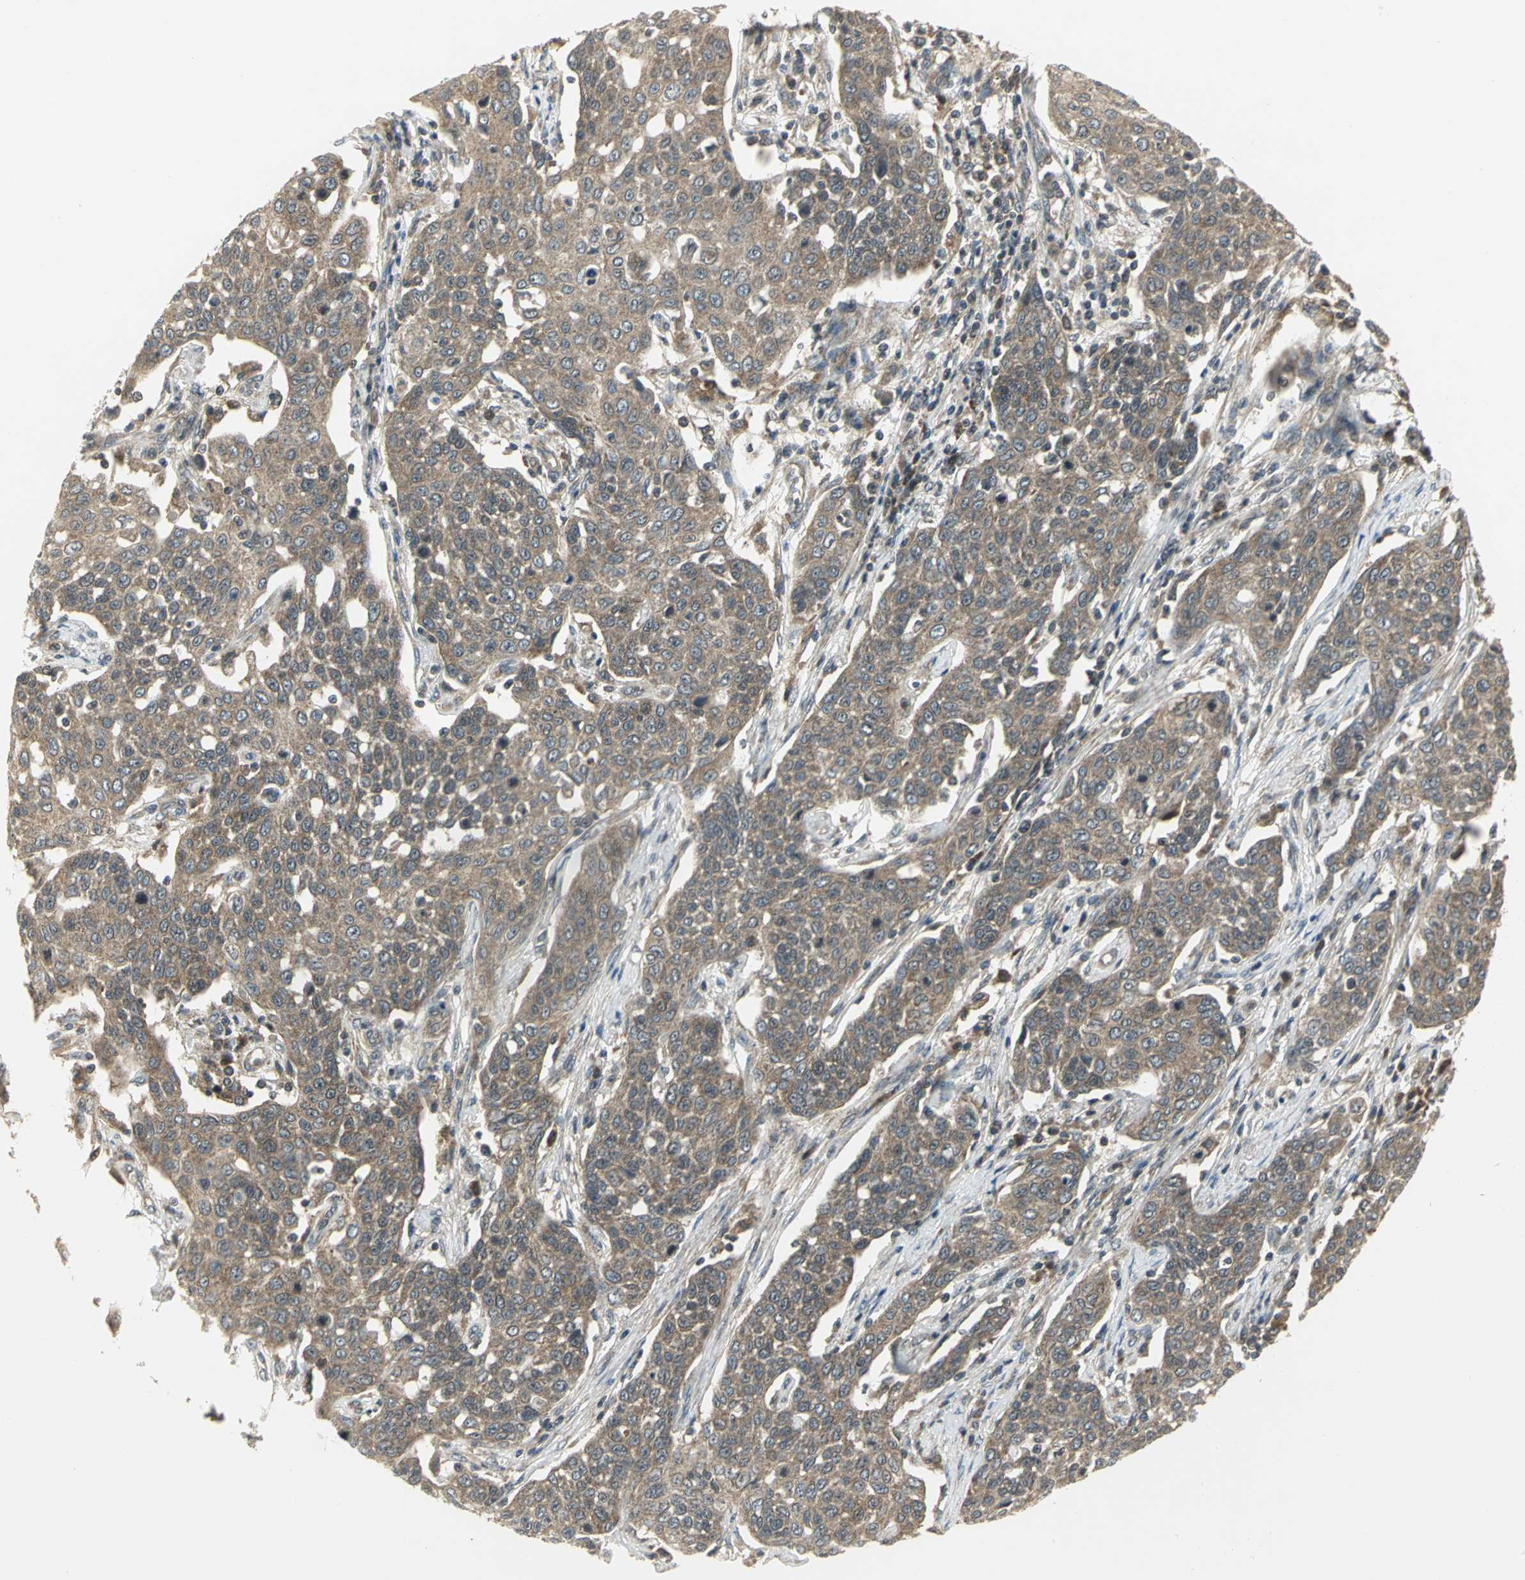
{"staining": {"intensity": "moderate", "quantity": ">75%", "location": "cytoplasmic/membranous"}, "tissue": "cervical cancer", "cell_type": "Tumor cells", "image_type": "cancer", "snomed": [{"axis": "morphology", "description": "Squamous cell carcinoma, NOS"}, {"axis": "topography", "description": "Cervix"}], "caption": "Cervical cancer (squamous cell carcinoma) tissue reveals moderate cytoplasmic/membranous staining in about >75% of tumor cells, visualized by immunohistochemistry.", "gene": "MAPK8IP3", "patient": {"sex": "female", "age": 34}}